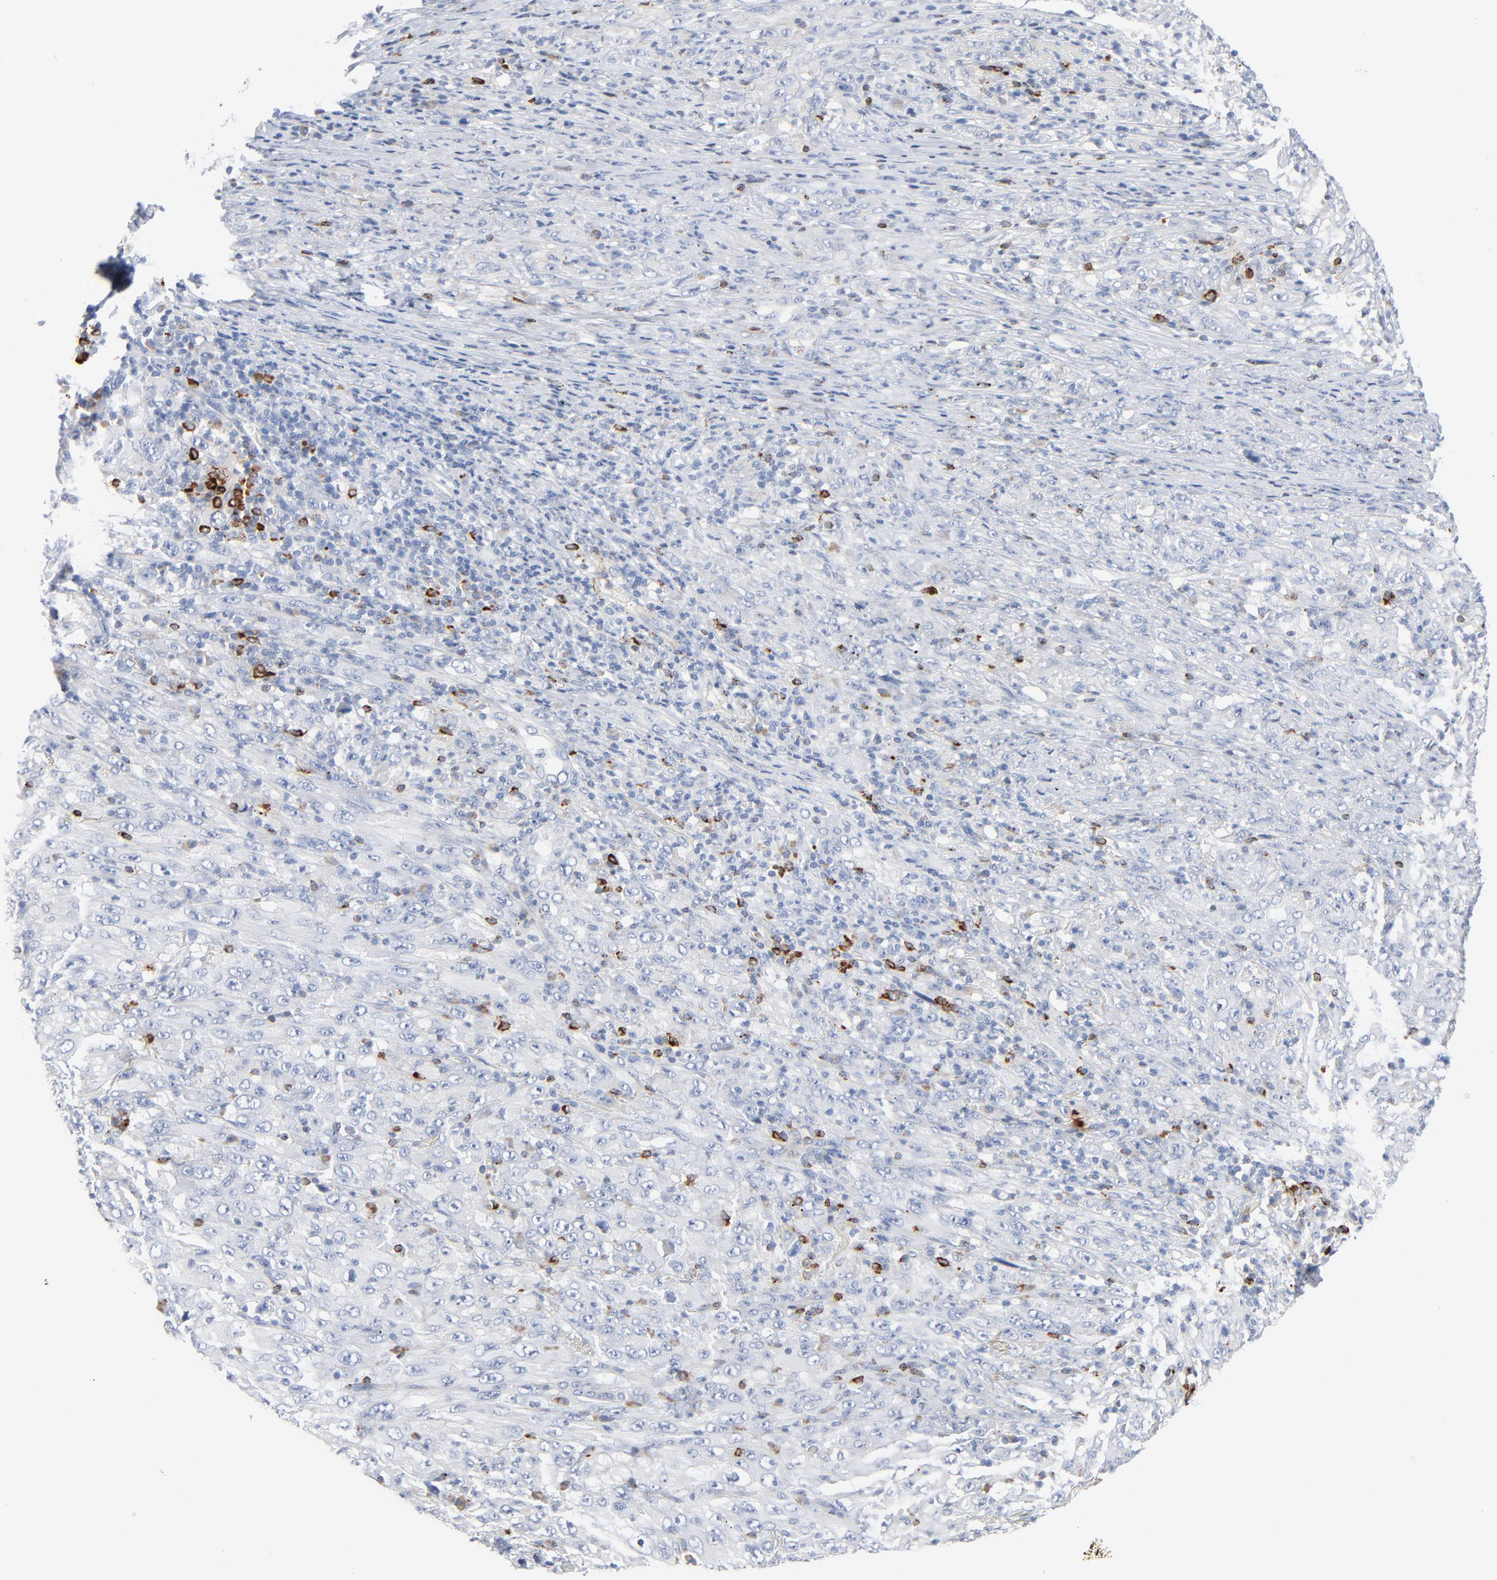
{"staining": {"intensity": "negative", "quantity": "none", "location": "none"}, "tissue": "melanoma", "cell_type": "Tumor cells", "image_type": "cancer", "snomed": [{"axis": "morphology", "description": "Malignant melanoma, Metastatic site"}, {"axis": "topography", "description": "Skin"}], "caption": "DAB (3,3'-diaminobenzidine) immunohistochemical staining of melanoma shows no significant positivity in tumor cells. The staining was performed using DAB (3,3'-diaminobenzidine) to visualize the protein expression in brown, while the nuclei were stained in blue with hematoxylin (Magnification: 20x).", "gene": "GZMB", "patient": {"sex": "female", "age": 56}}